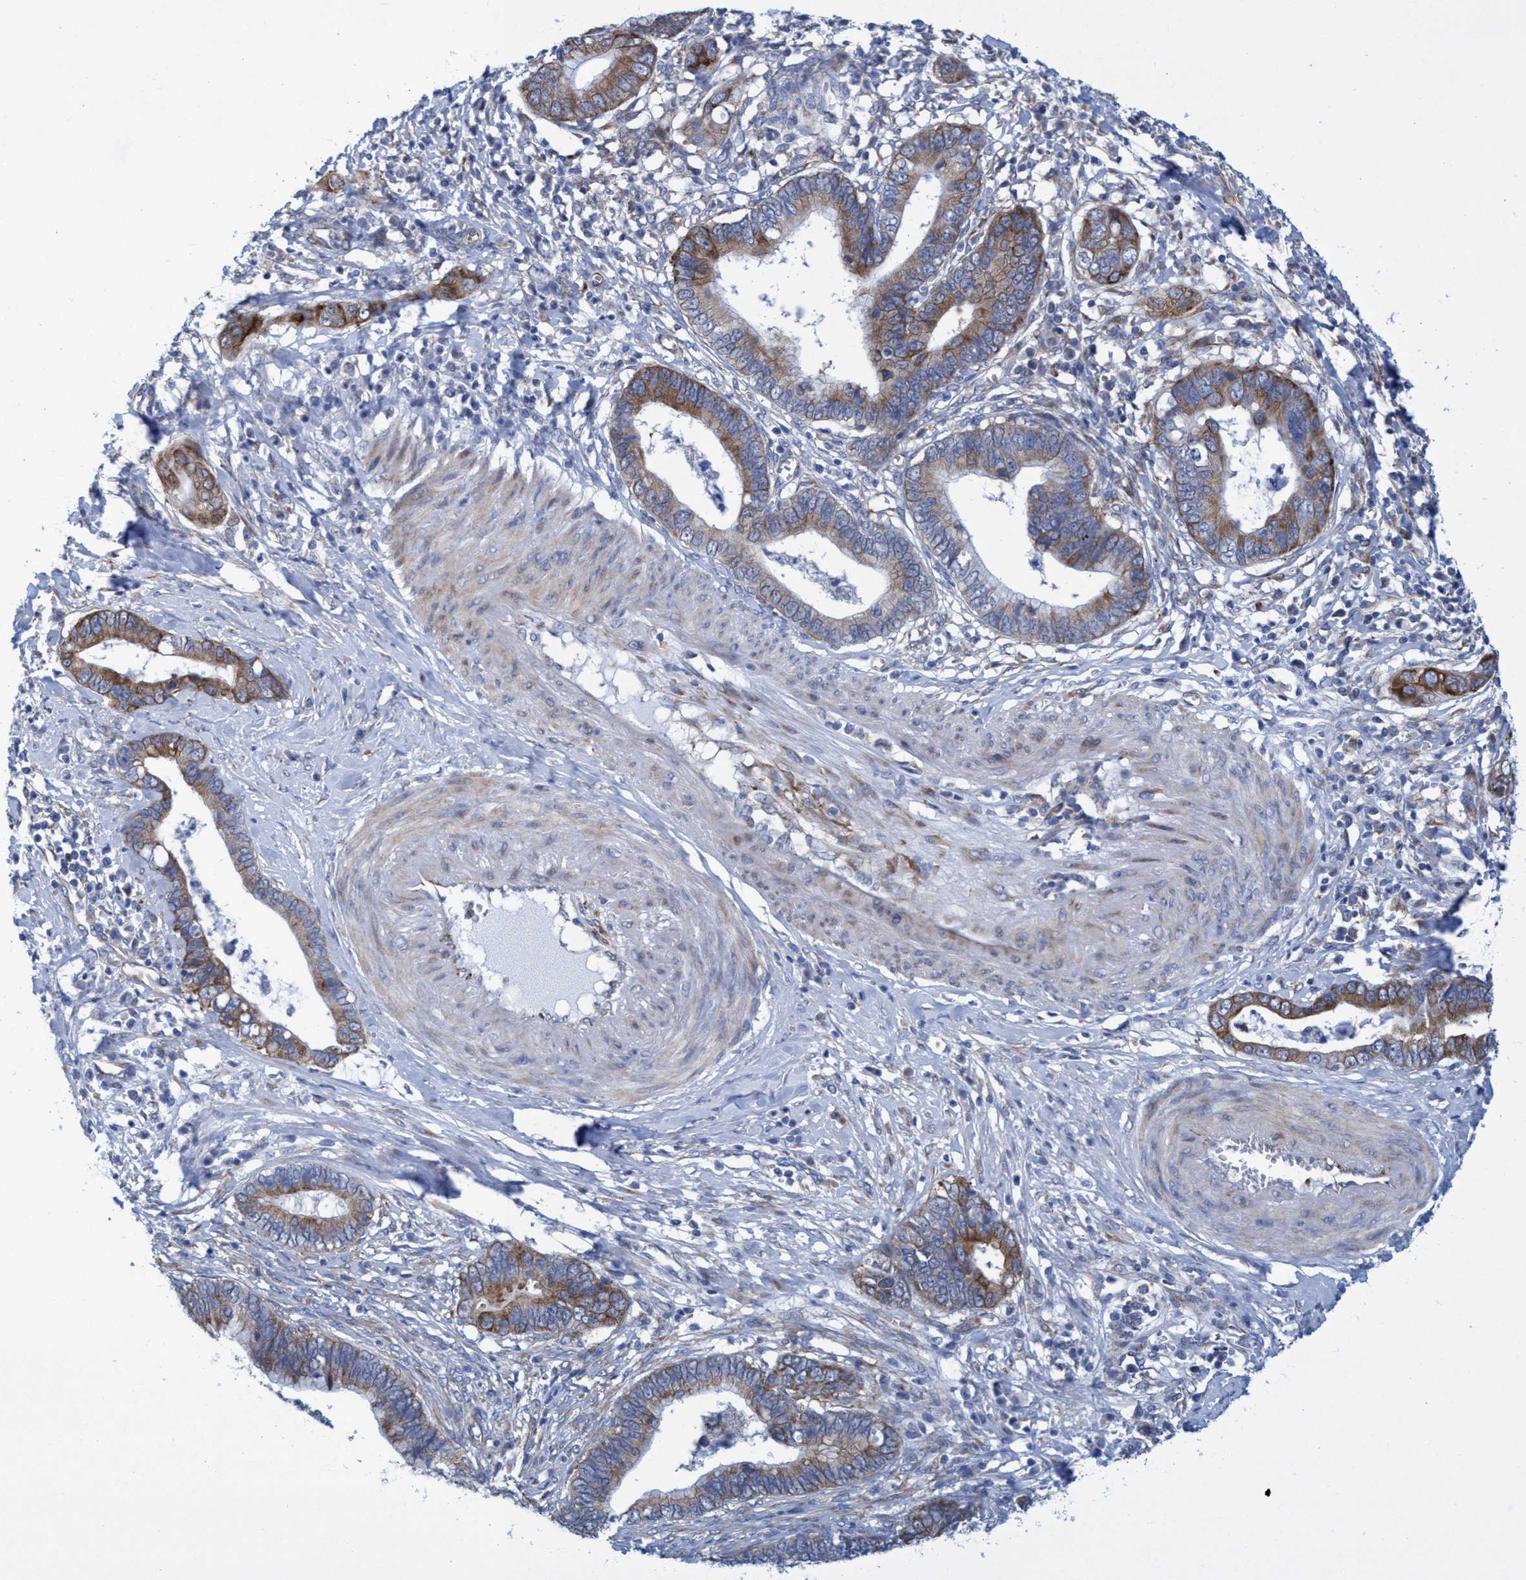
{"staining": {"intensity": "moderate", "quantity": ">75%", "location": "cytoplasmic/membranous"}, "tissue": "cervical cancer", "cell_type": "Tumor cells", "image_type": "cancer", "snomed": [{"axis": "morphology", "description": "Adenocarcinoma, NOS"}, {"axis": "topography", "description": "Cervix"}], "caption": "A brown stain labels moderate cytoplasmic/membranous positivity of a protein in human cervical cancer (adenocarcinoma) tumor cells.", "gene": "R3HCC1", "patient": {"sex": "female", "age": 44}}